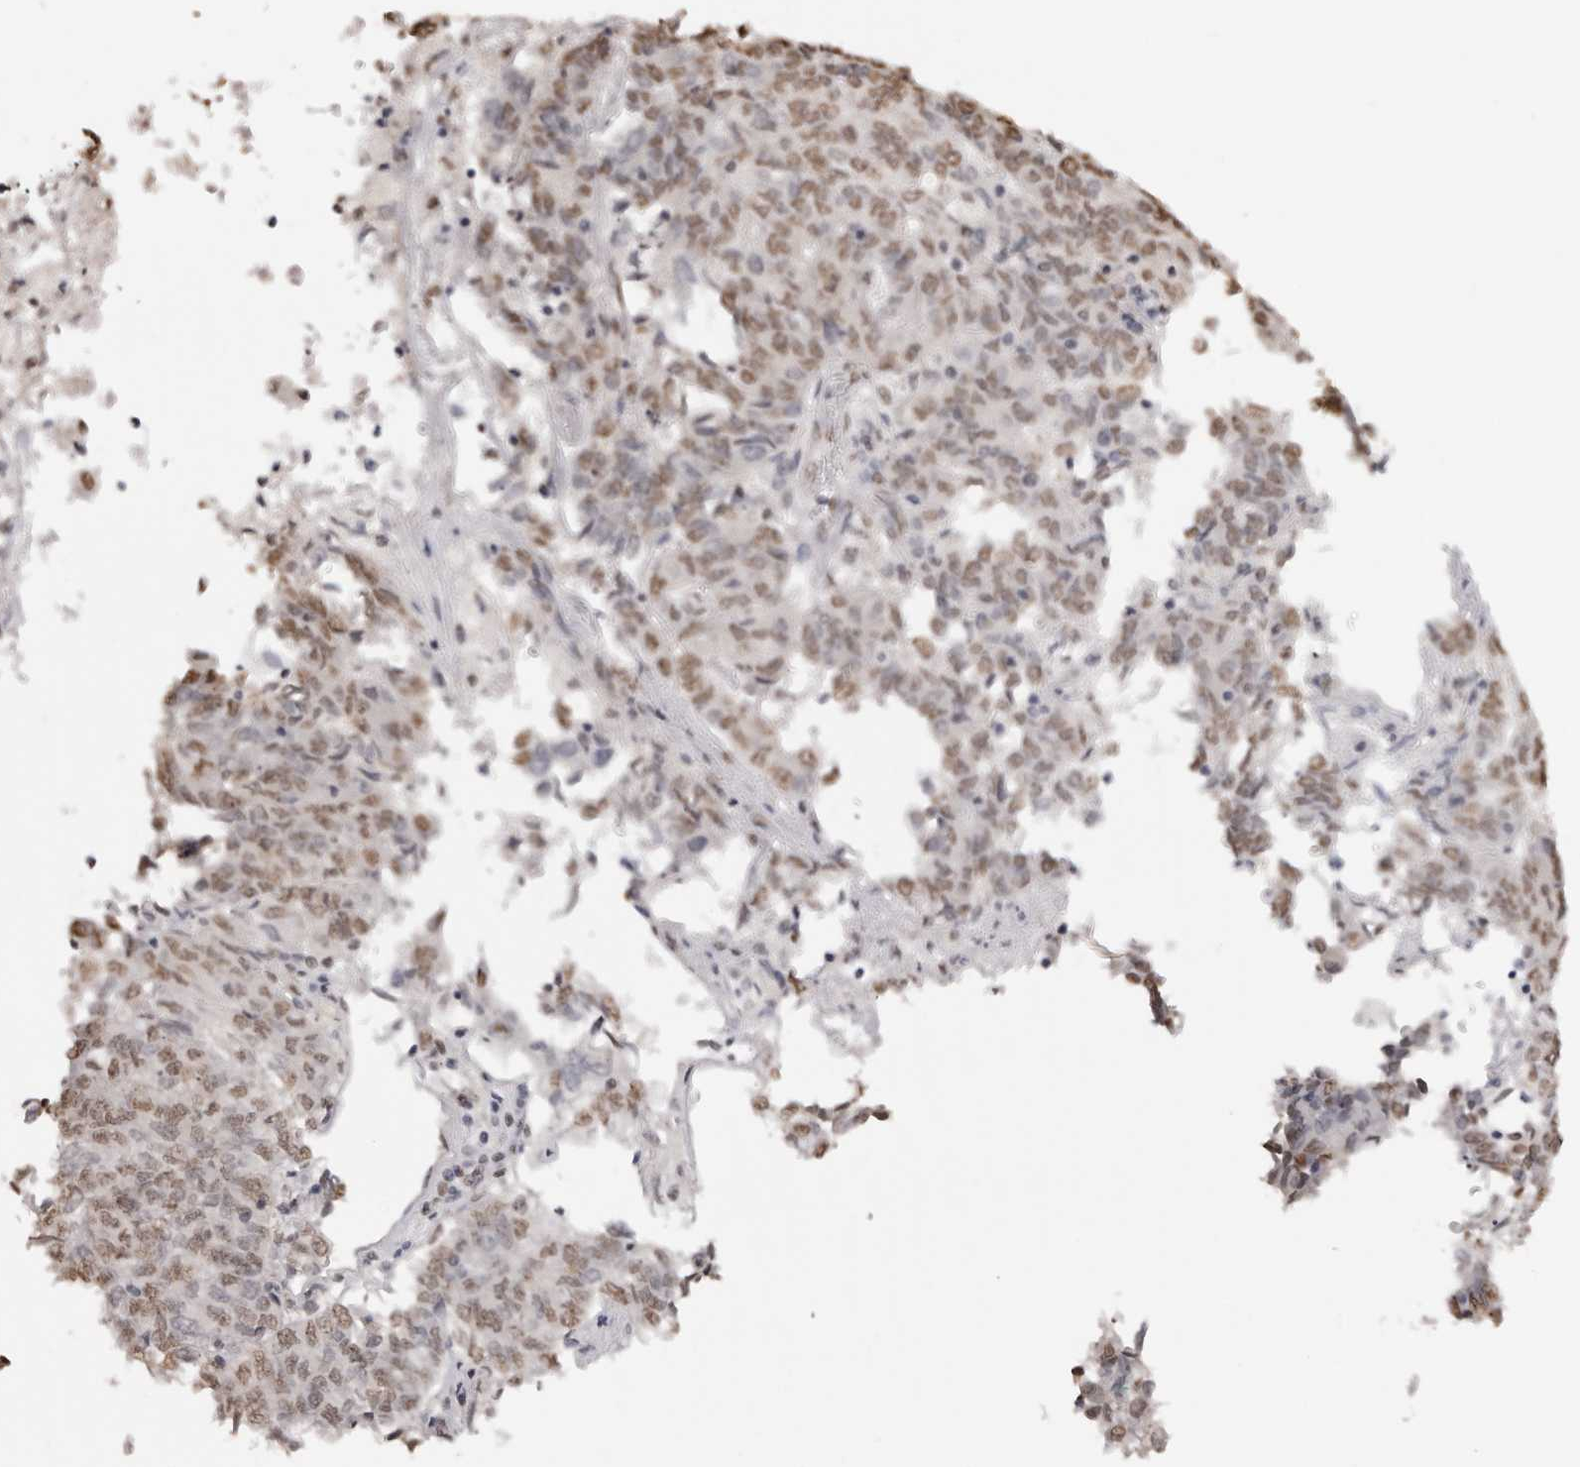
{"staining": {"intensity": "moderate", "quantity": ">75%", "location": "nuclear"}, "tissue": "endometrial cancer", "cell_type": "Tumor cells", "image_type": "cancer", "snomed": [{"axis": "morphology", "description": "Adenocarcinoma, NOS"}, {"axis": "topography", "description": "Endometrium"}], "caption": "DAB (3,3'-diaminobenzidine) immunohistochemical staining of human endometrial cancer demonstrates moderate nuclear protein staining in about >75% of tumor cells. Nuclei are stained in blue.", "gene": "OLIG3", "patient": {"sex": "female", "age": 80}}